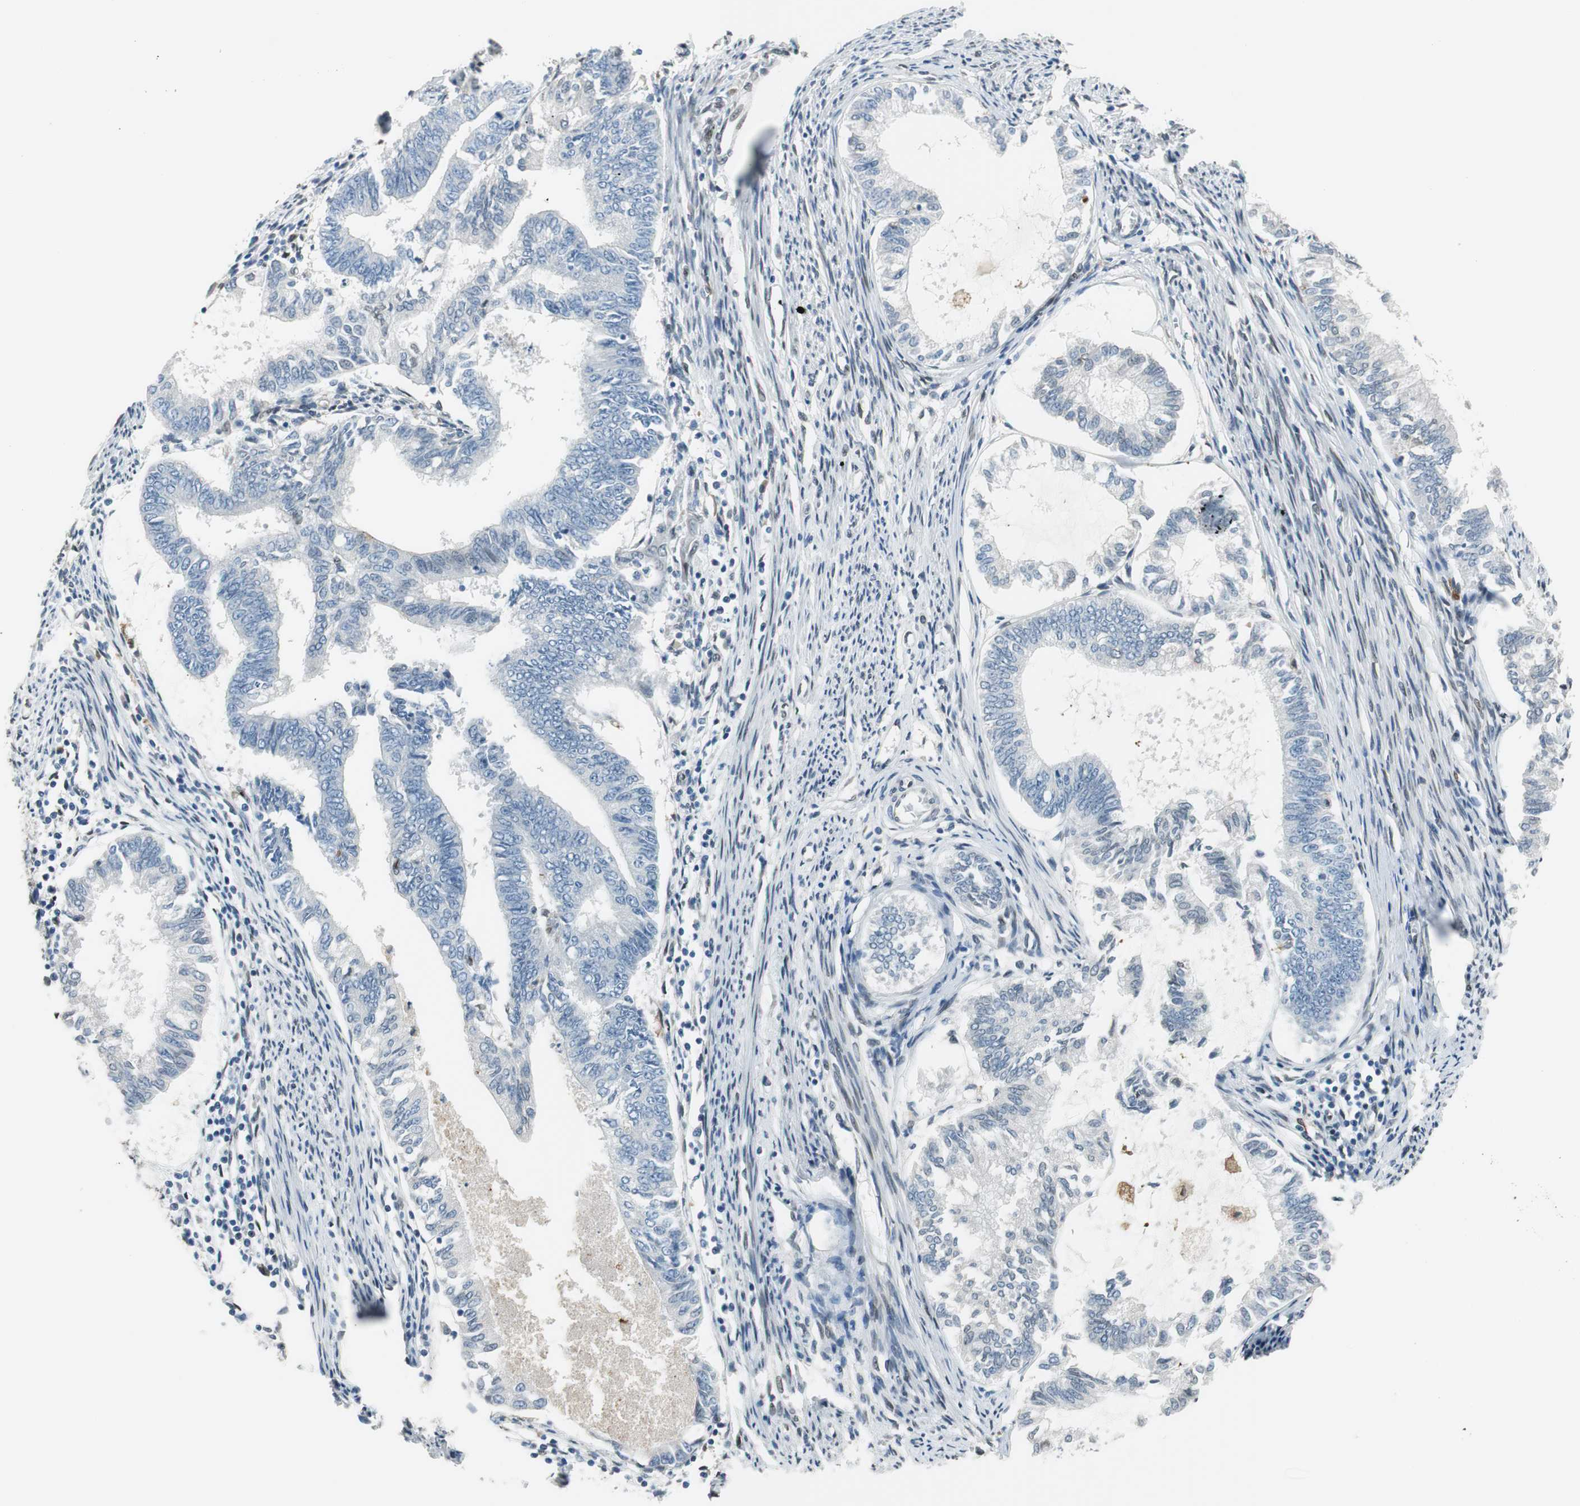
{"staining": {"intensity": "negative", "quantity": "none", "location": "none"}, "tissue": "endometrial cancer", "cell_type": "Tumor cells", "image_type": "cancer", "snomed": [{"axis": "morphology", "description": "Adenocarcinoma, NOS"}, {"axis": "topography", "description": "Endometrium"}], "caption": "Tumor cells are negative for brown protein staining in endometrial cancer (adenocarcinoma). Nuclei are stained in blue.", "gene": "TMEM260", "patient": {"sex": "female", "age": 86}}